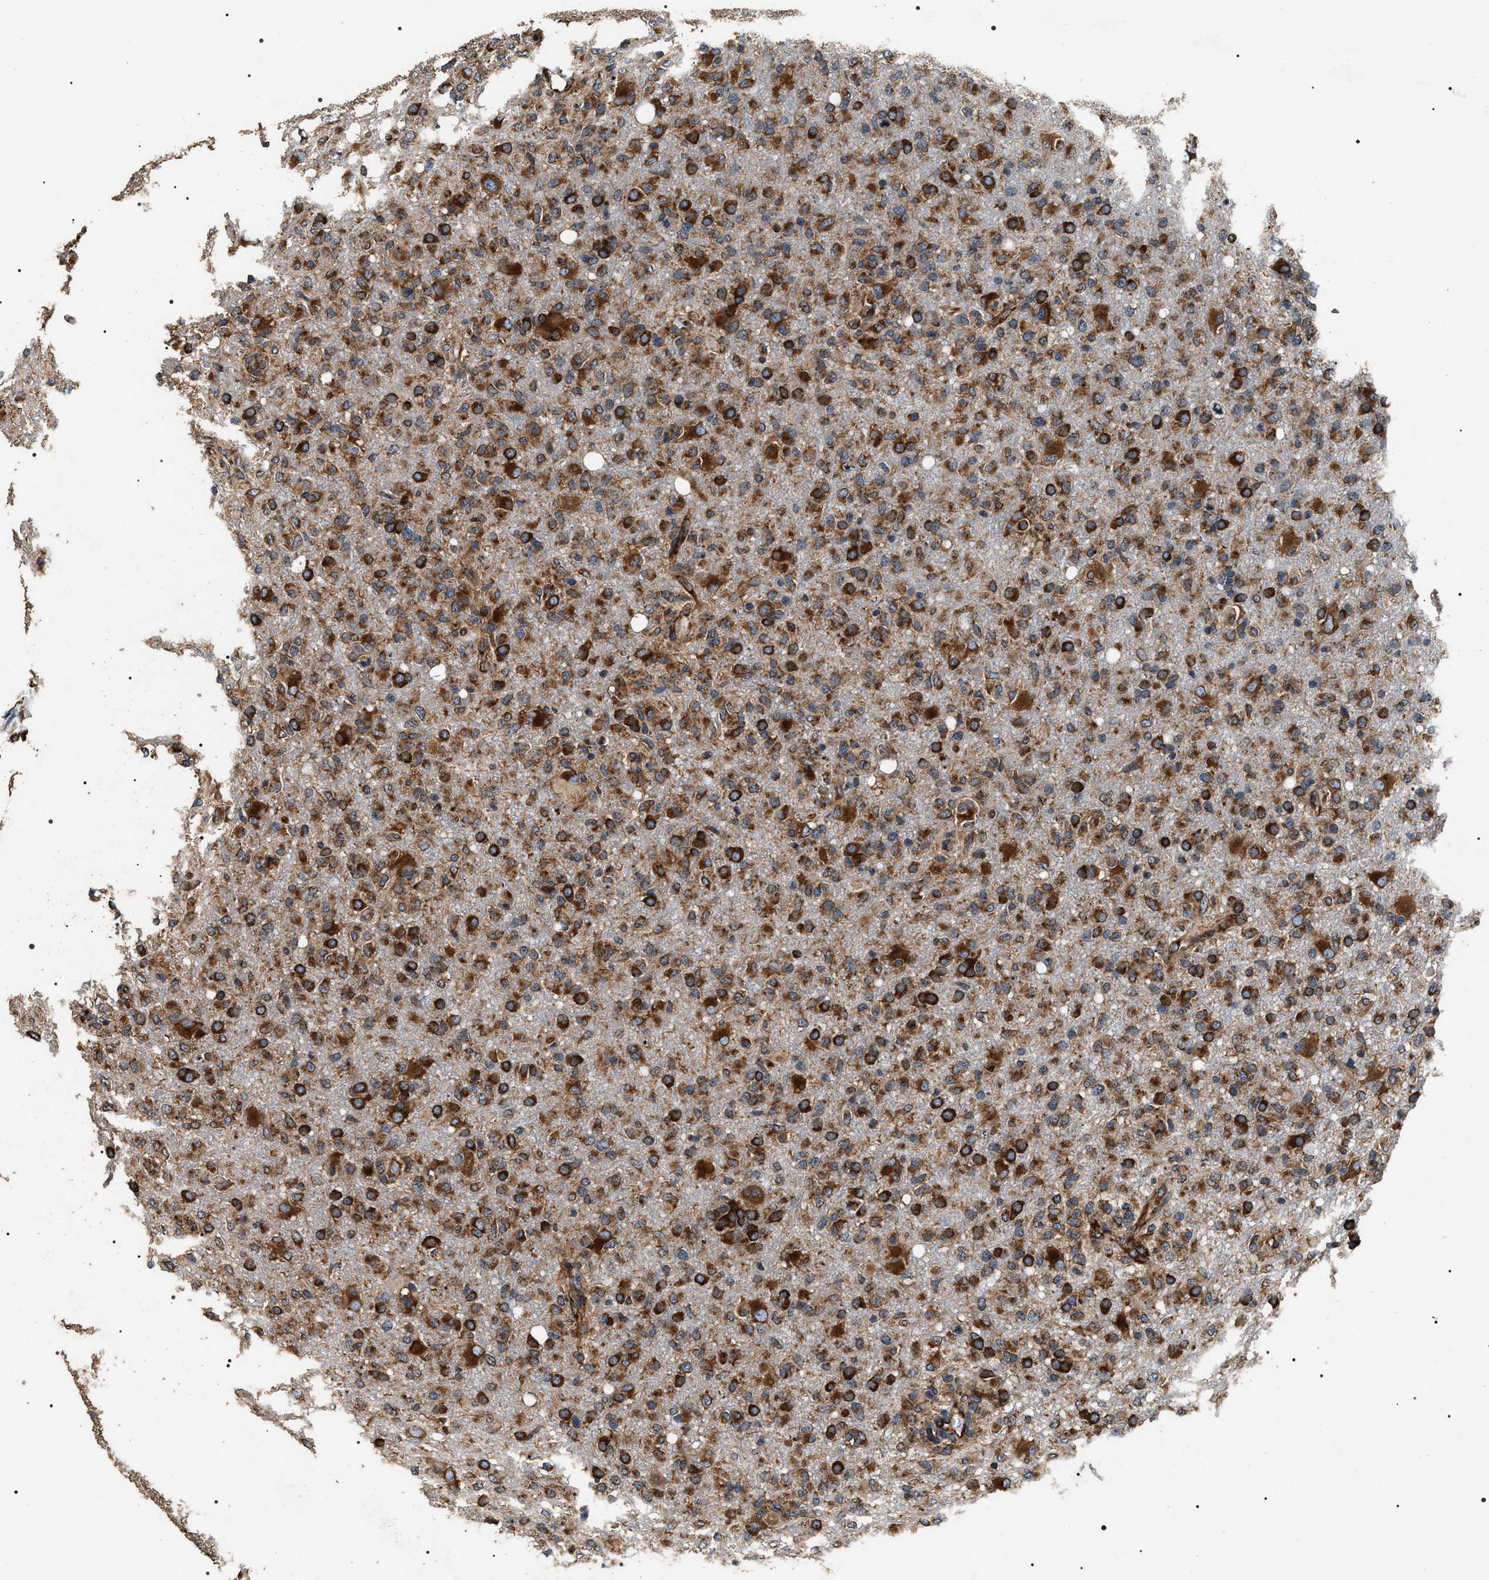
{"staining": {"intensity": "strong", "quantity": ">75%", "location": "cytoplasmic/membranous"}, "tissue": "glioma", "cell_type": "Tumor cells", "image_type": "cancer", "snomed": [{"axis": "morphology", "description": "Glioma, malignant, High grade"}, {"axis": "topography", "description": "Brain"}], "caption": "Malignant glioma (high-grade) tissue shows strong cytoplasmic/membranous expression in approximately >75% of tumor cells, visualized by immunohistochemistry.", "gene": "KTN1", "patient": {"sex": "female", "age": 57}}